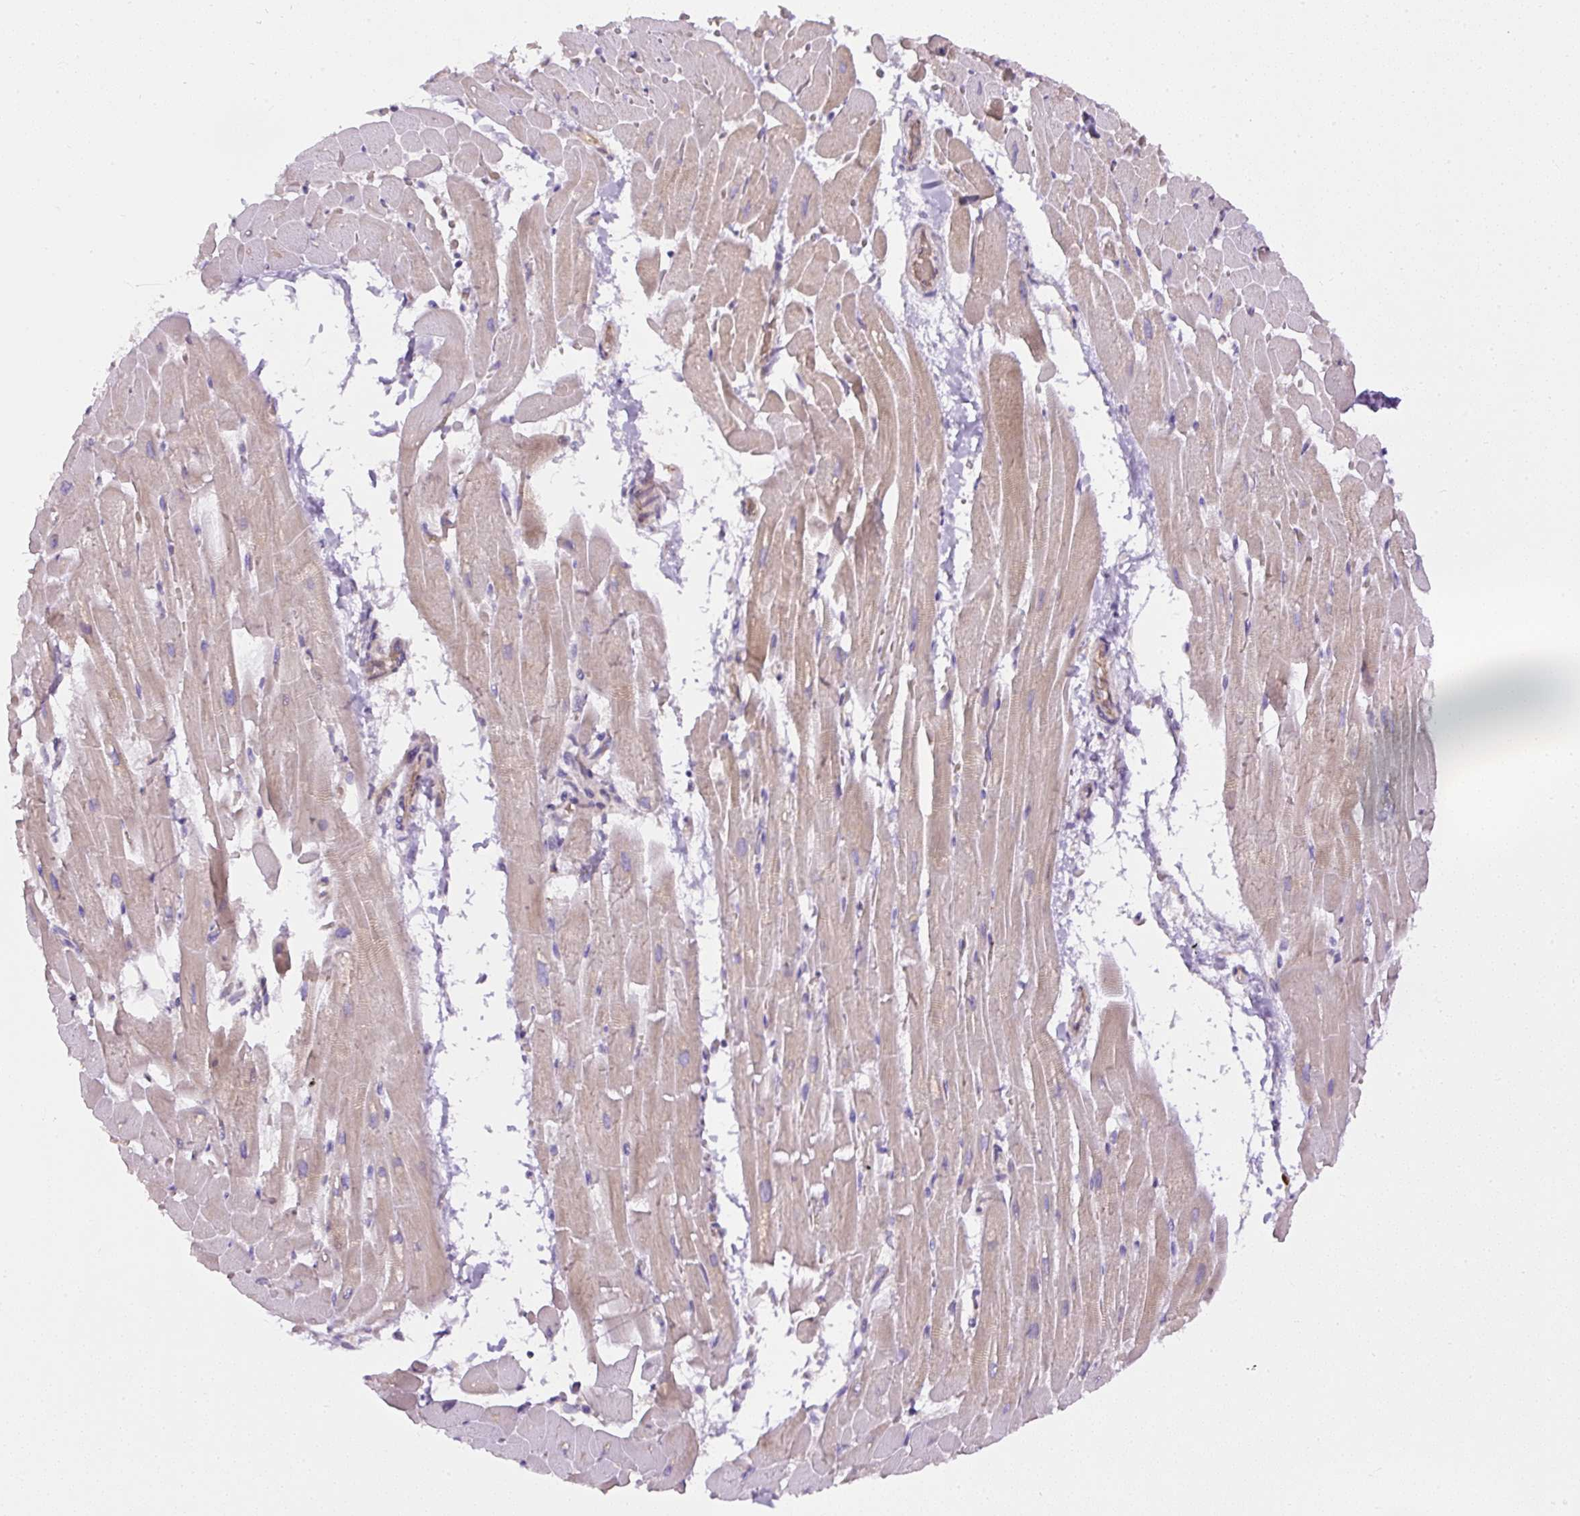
{"staining": {"intensity": "weak", "quantity": "25%-75%", "location": "cytoplasmic/membranous"}, "tissue": "heart muscle", "cell_type": "Cardiomyocytes", "image_type": "normal", "snomed": [{"axis": "morphology", "description": "Normal tissue, NOS"}, {"axis": "topography", "description": "Heart"}], "caption": "Normal heart muscle displays weak cytoplasmic/membranous staining in approximately 25%-75% of cardiomyocytes, visualized by immunohistochemistry. The staining was performed using DAB, with brown indicating positive protein expression. Nuclei are stained blue with hematoxylin.", "gene": "FAM149A", "patient": {"sex": "male", "age": 37}}